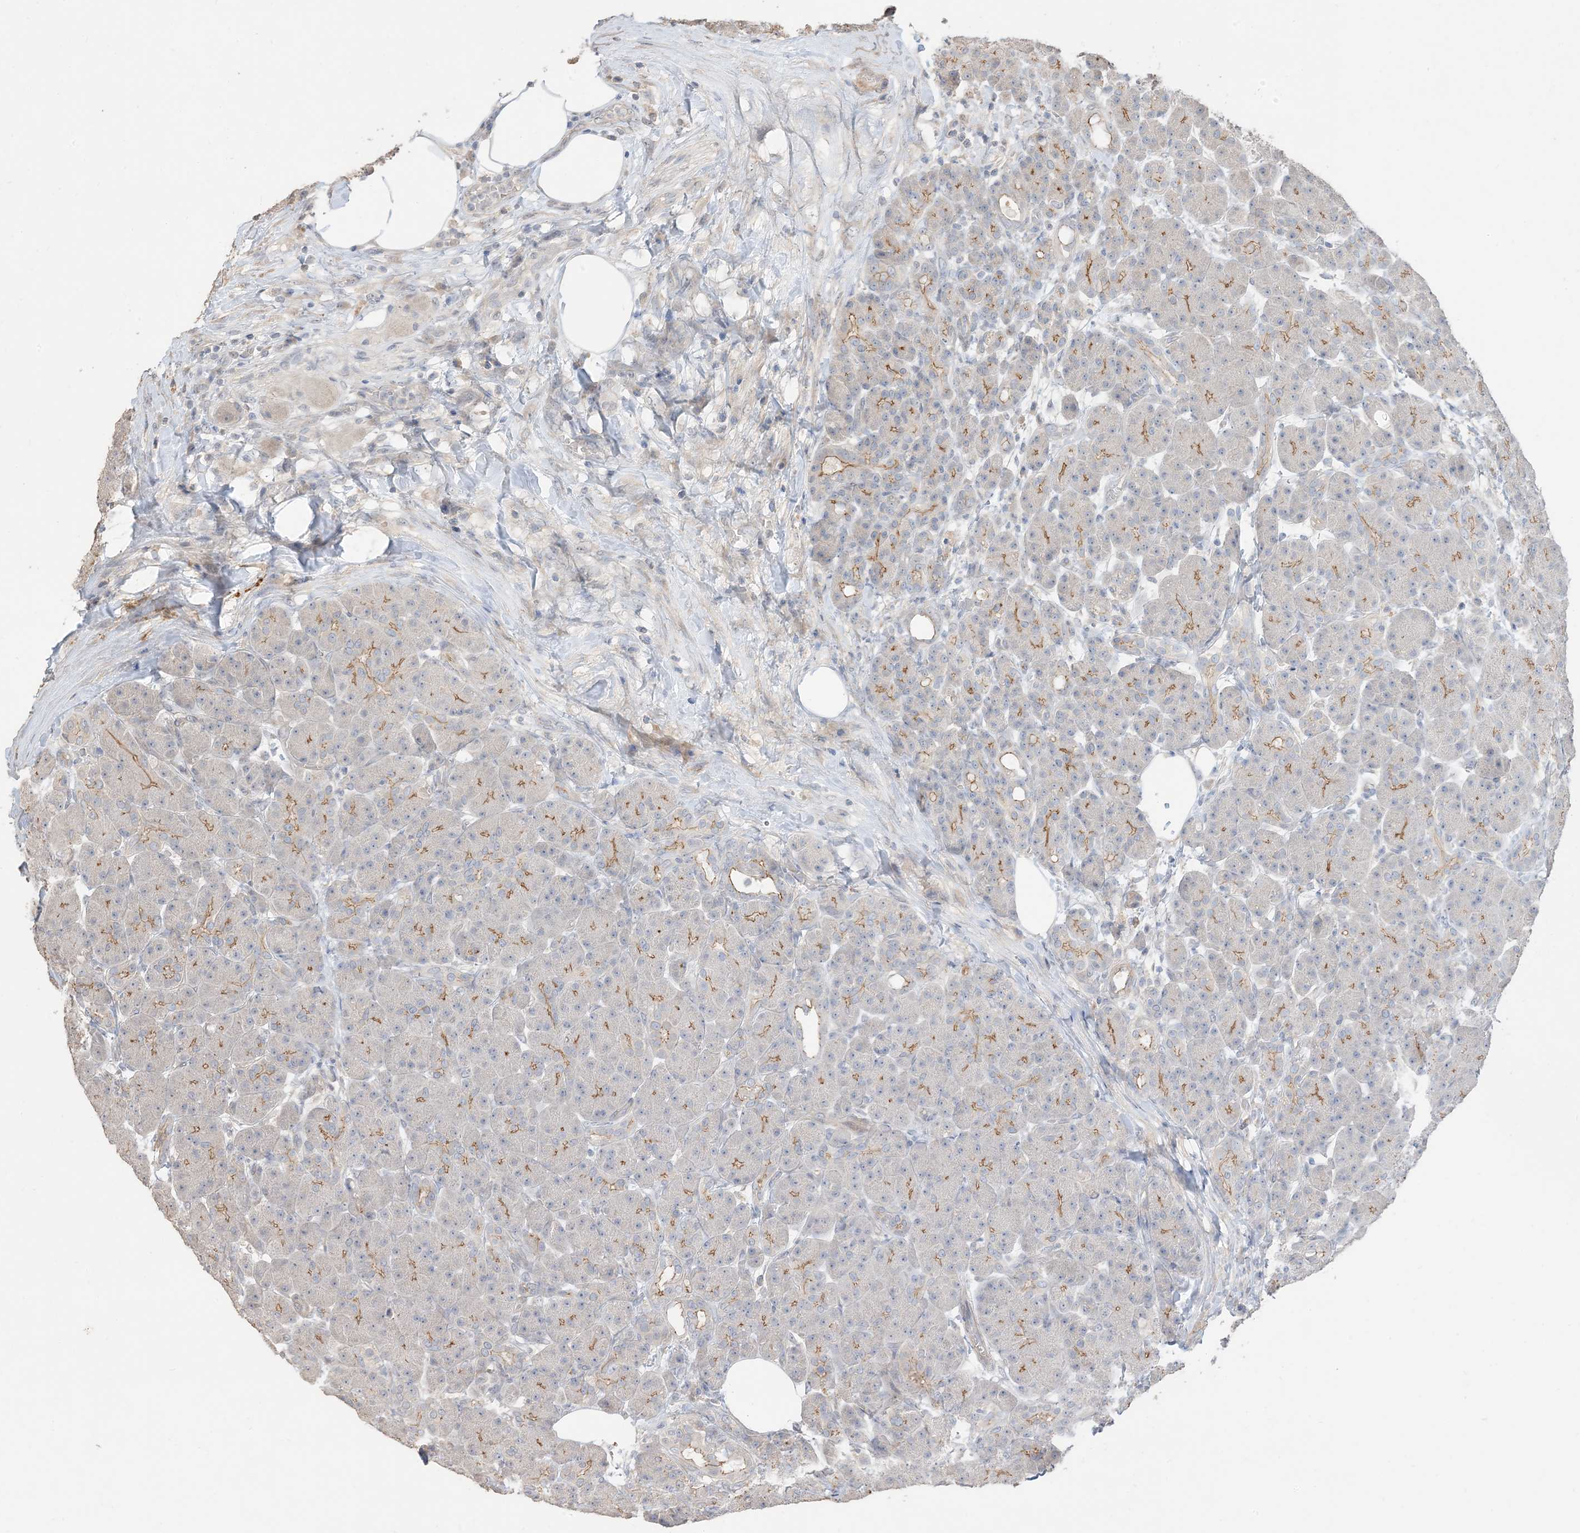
{"staining": {"intensity": "moderate", "quantity": "25%-75%", "location": "cytoplasmic/membranous"}, "tissue": "pancreas", "cell_type": "Exocrine glandular cells", "image_type": "normal", "snomed": [{"axis": "morphology", "description": "Normal tissue, NOS"}, {"axis": "topography", "description": "Pancreas"}], "caption": "IHC (DAB) staining of normal pancreas reveals moderate cytoplasmic/membranous protein staining in about 25%-75% of exocrine glandular cells.", "gene": "RNF175", "patient": {"sex": "male", "age": 63}}